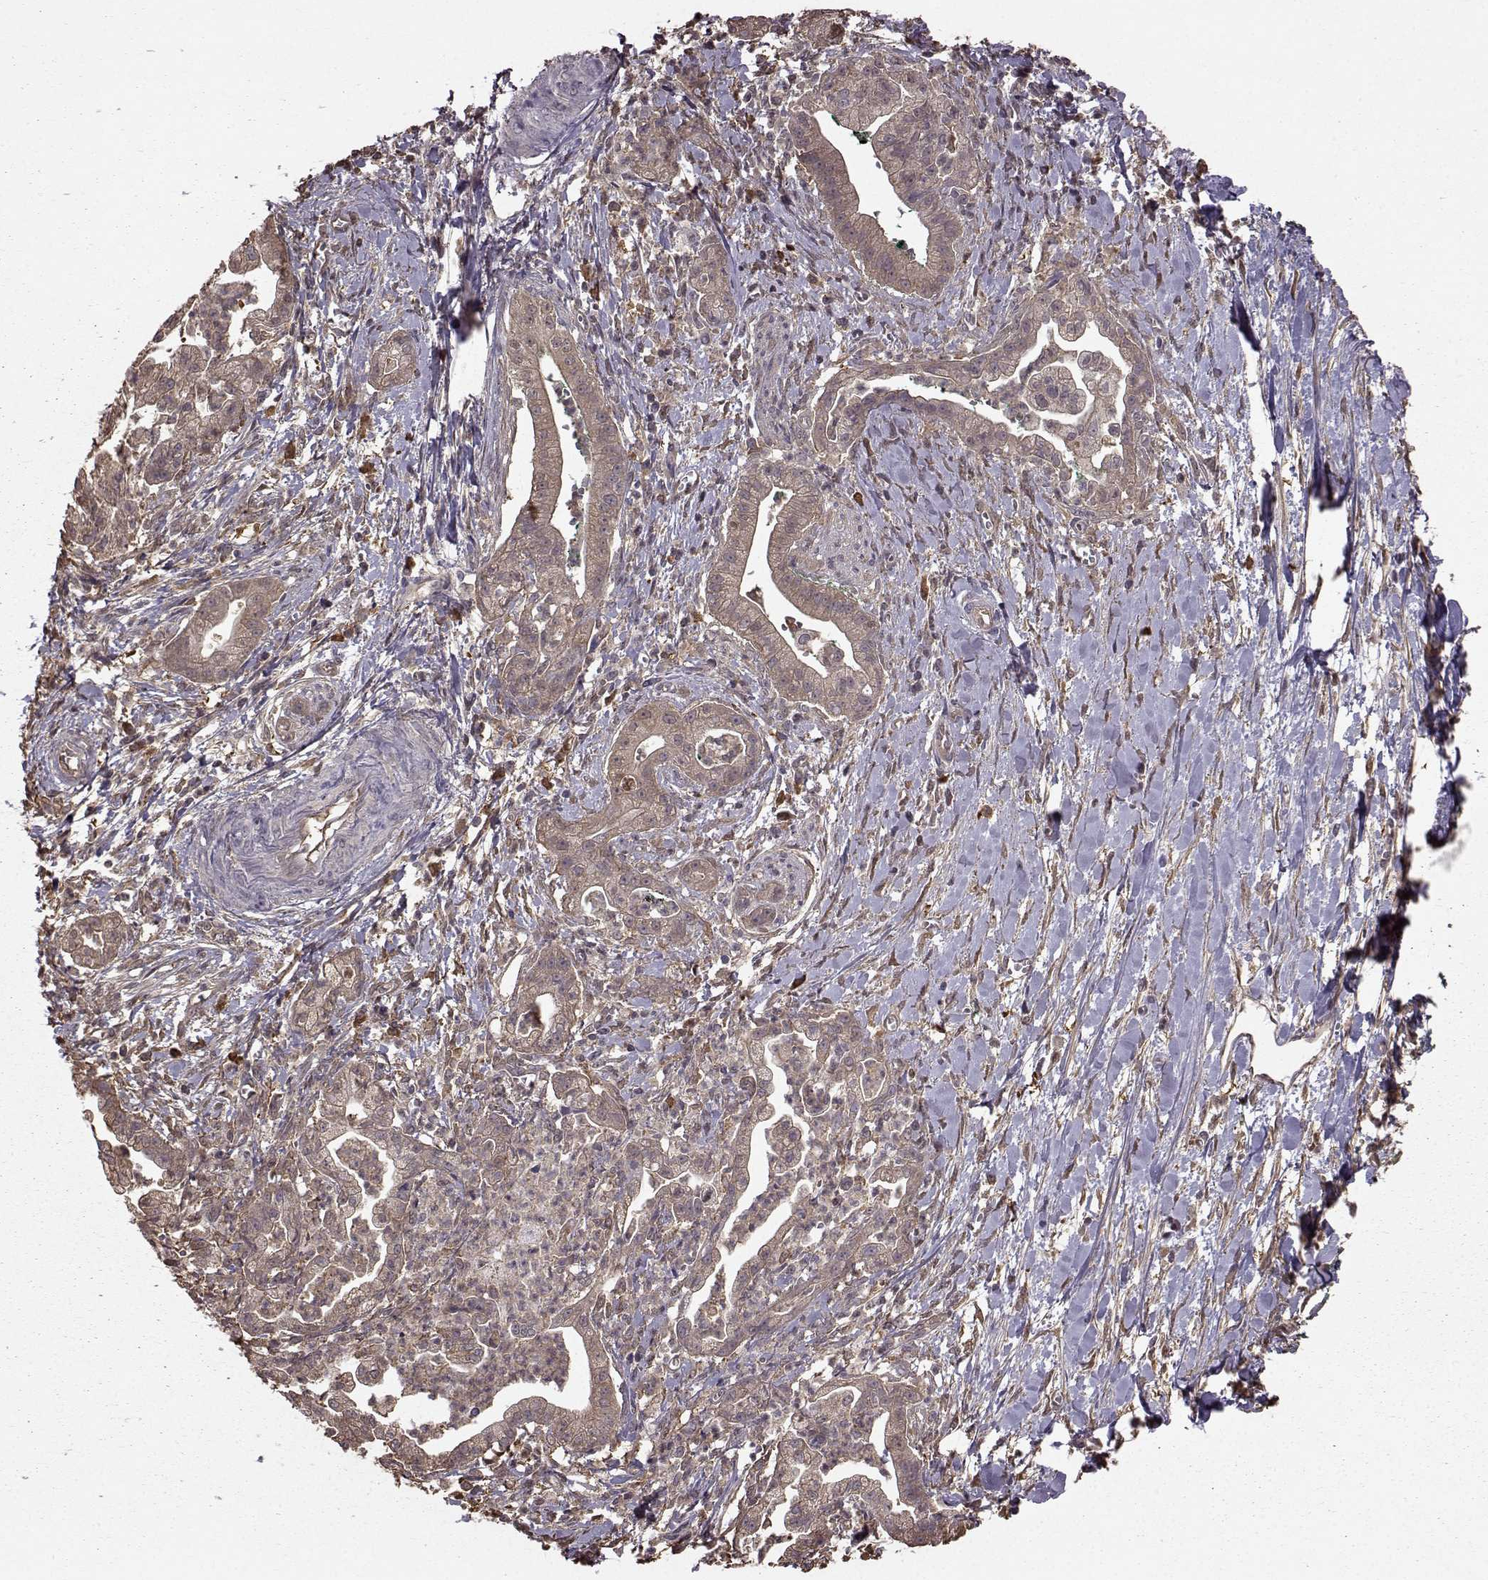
{"staining": {"intensity": "weak", "quantity": ">75%", "location": "cytoplasmic/membranous"}, "tissue": "pancreatic cancer", "cell_type": "Tumor cells", "image_type": "cancer", "snomed": [{"axis": "morphology", "description": "Normal tissue, NOS"}, {"axis": "morphology", "description": "Adenocarcinoma, NOS"}, {"axis": "topography", "description": "Lymph node"}, {"axis": "topography", "description": "Pancreas"}], "caption": "A brown stain shows weak cytoplasmic/membranous staining of a protein in human pancreatic cancer (adenocarcinoma) tumor cells.", "gene": "NME1-NME2", "patient": {"sex": "female", "age": 58}}